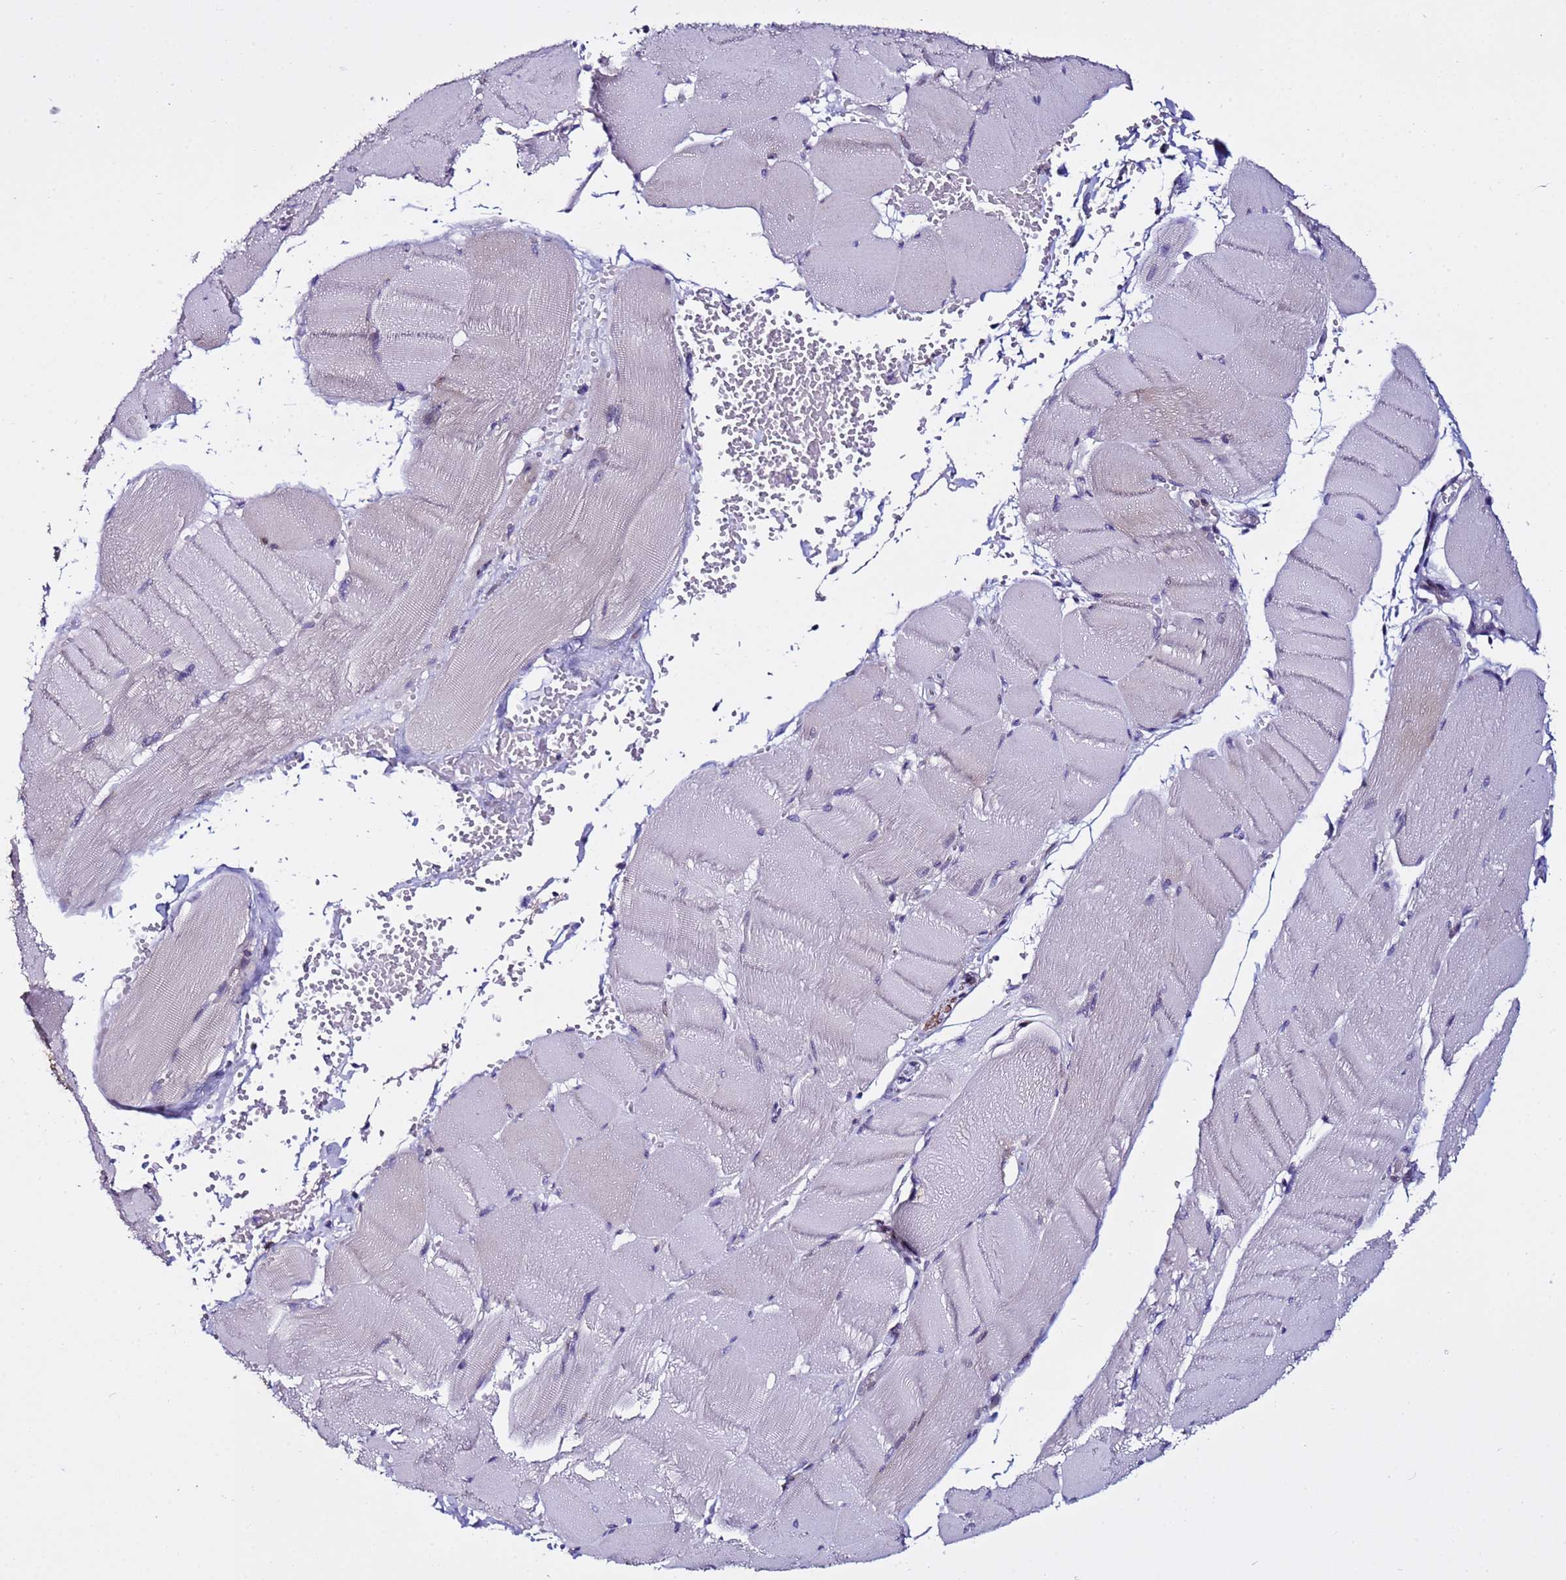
{"staining": {"intensity": "negative", "quantity": "none", "location": "none"}, "tissue": "adipose tissue", "cell_type": "Adipocytes", "image_type": "normal", "snomed": [{"axis": "morphology", "description": "Normal tissue, NOS"}, {"axis": "topography", "description": "Skeletal muscle"}, {"axis": "topography", "description": "Peripheral nerve tissue"}], "caption": "This is an immunohistochemistry image of normal adipose tissue. There is no expression in adipocytes.", "gene": "IGSF11", "patient": {"sex": "female", "age": 55}}